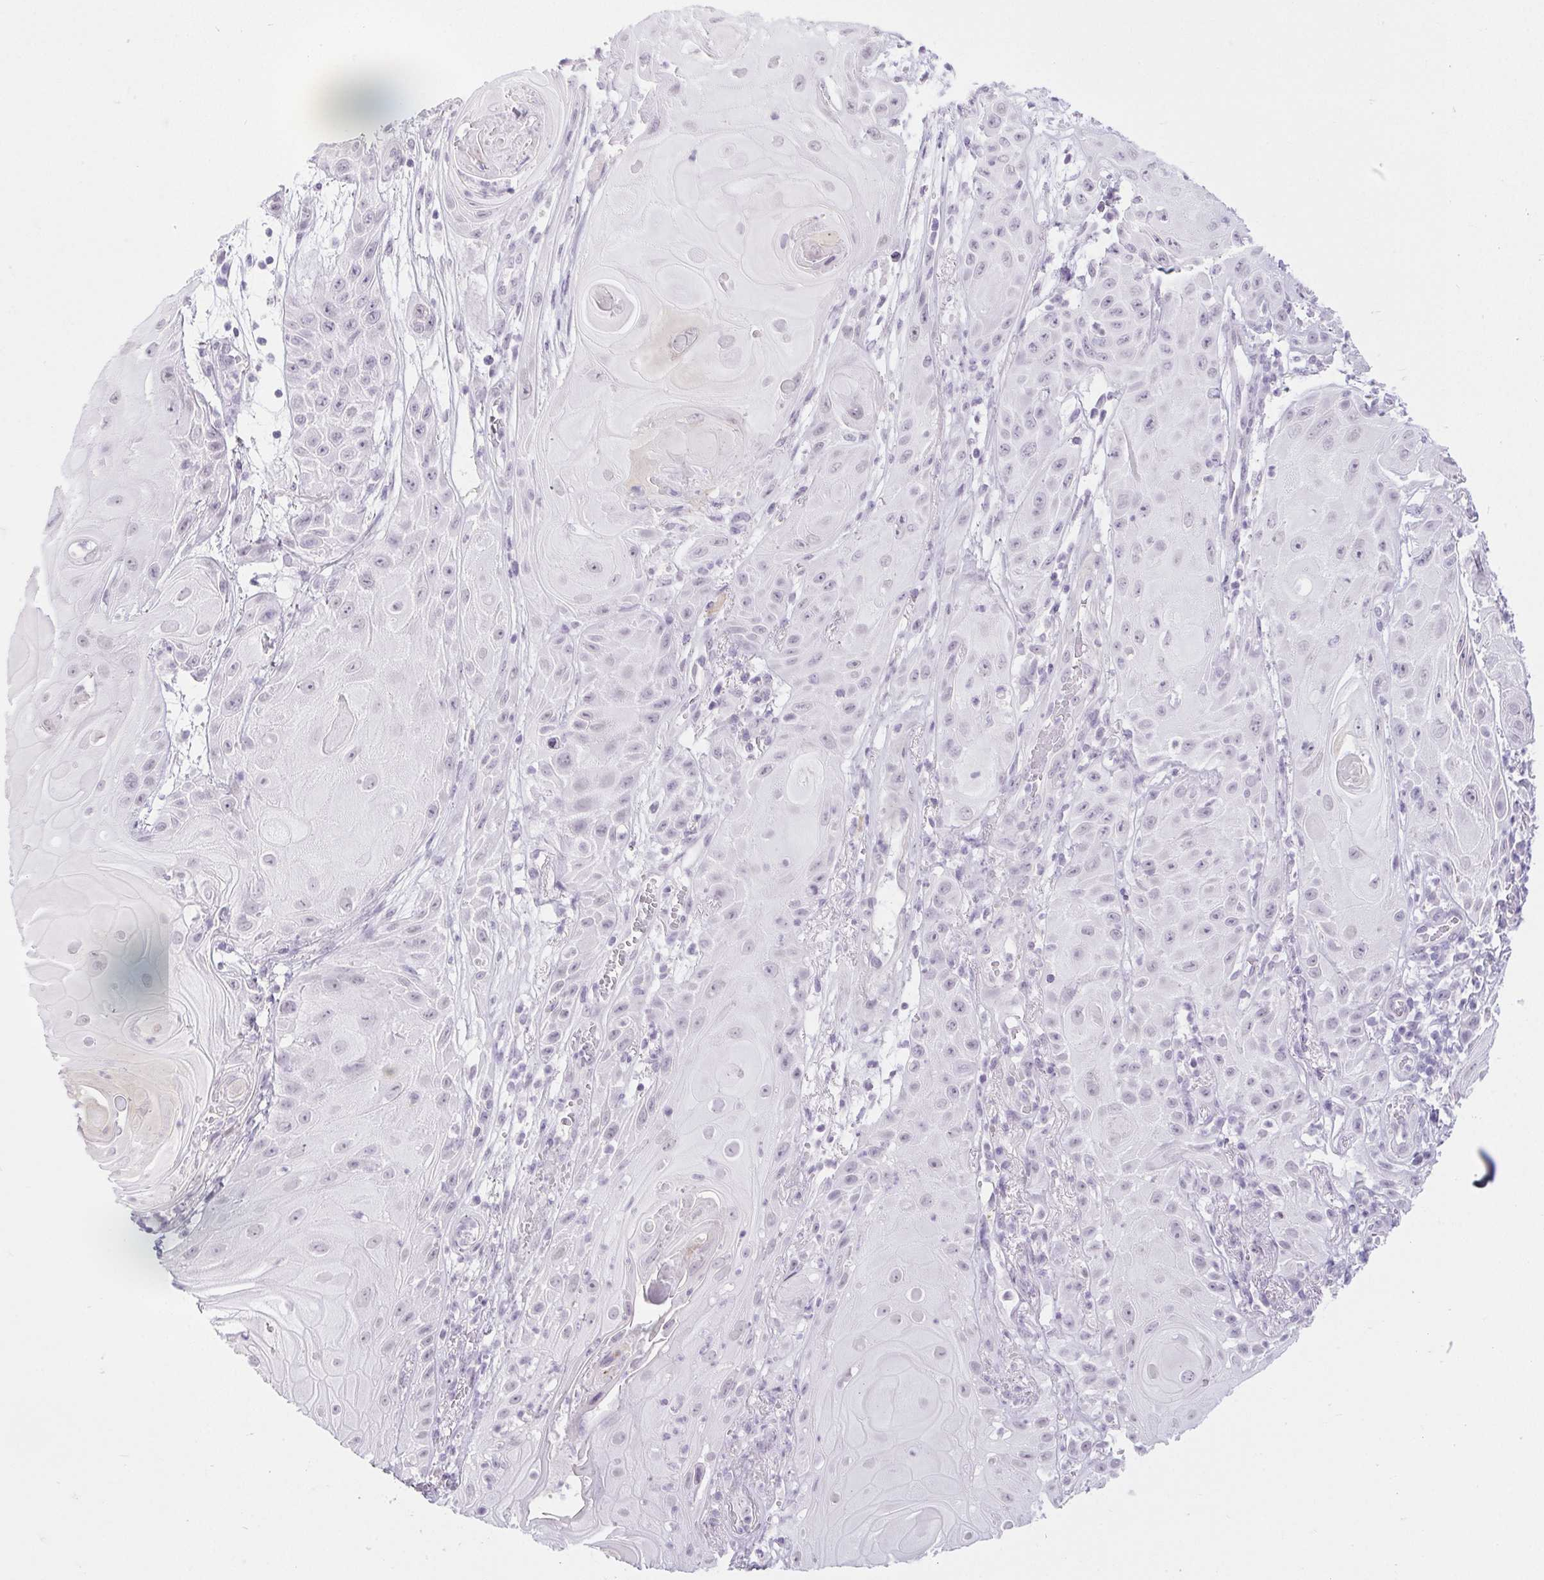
{"staining": {"intensity": "negative", "quantity": "none", "location": "none"}, "tissue": "skin cancer", "cell_type": "Tumor cells", "image_type": "cancer", "snomed": [{"axis": "morphology", "description": "Squamous cell carcinoma, NOS"}, {"axis": "topography", "description": "Skin"}], "caption": "DAB (3,3'-diaminobenzidine) immunohistochemical staining of human skin cancer (squamous cell carcinoma) shows no significant staining in tumor cells.", "gene": "BCAS1", "patient": {"sex": "male", "age": 62}}